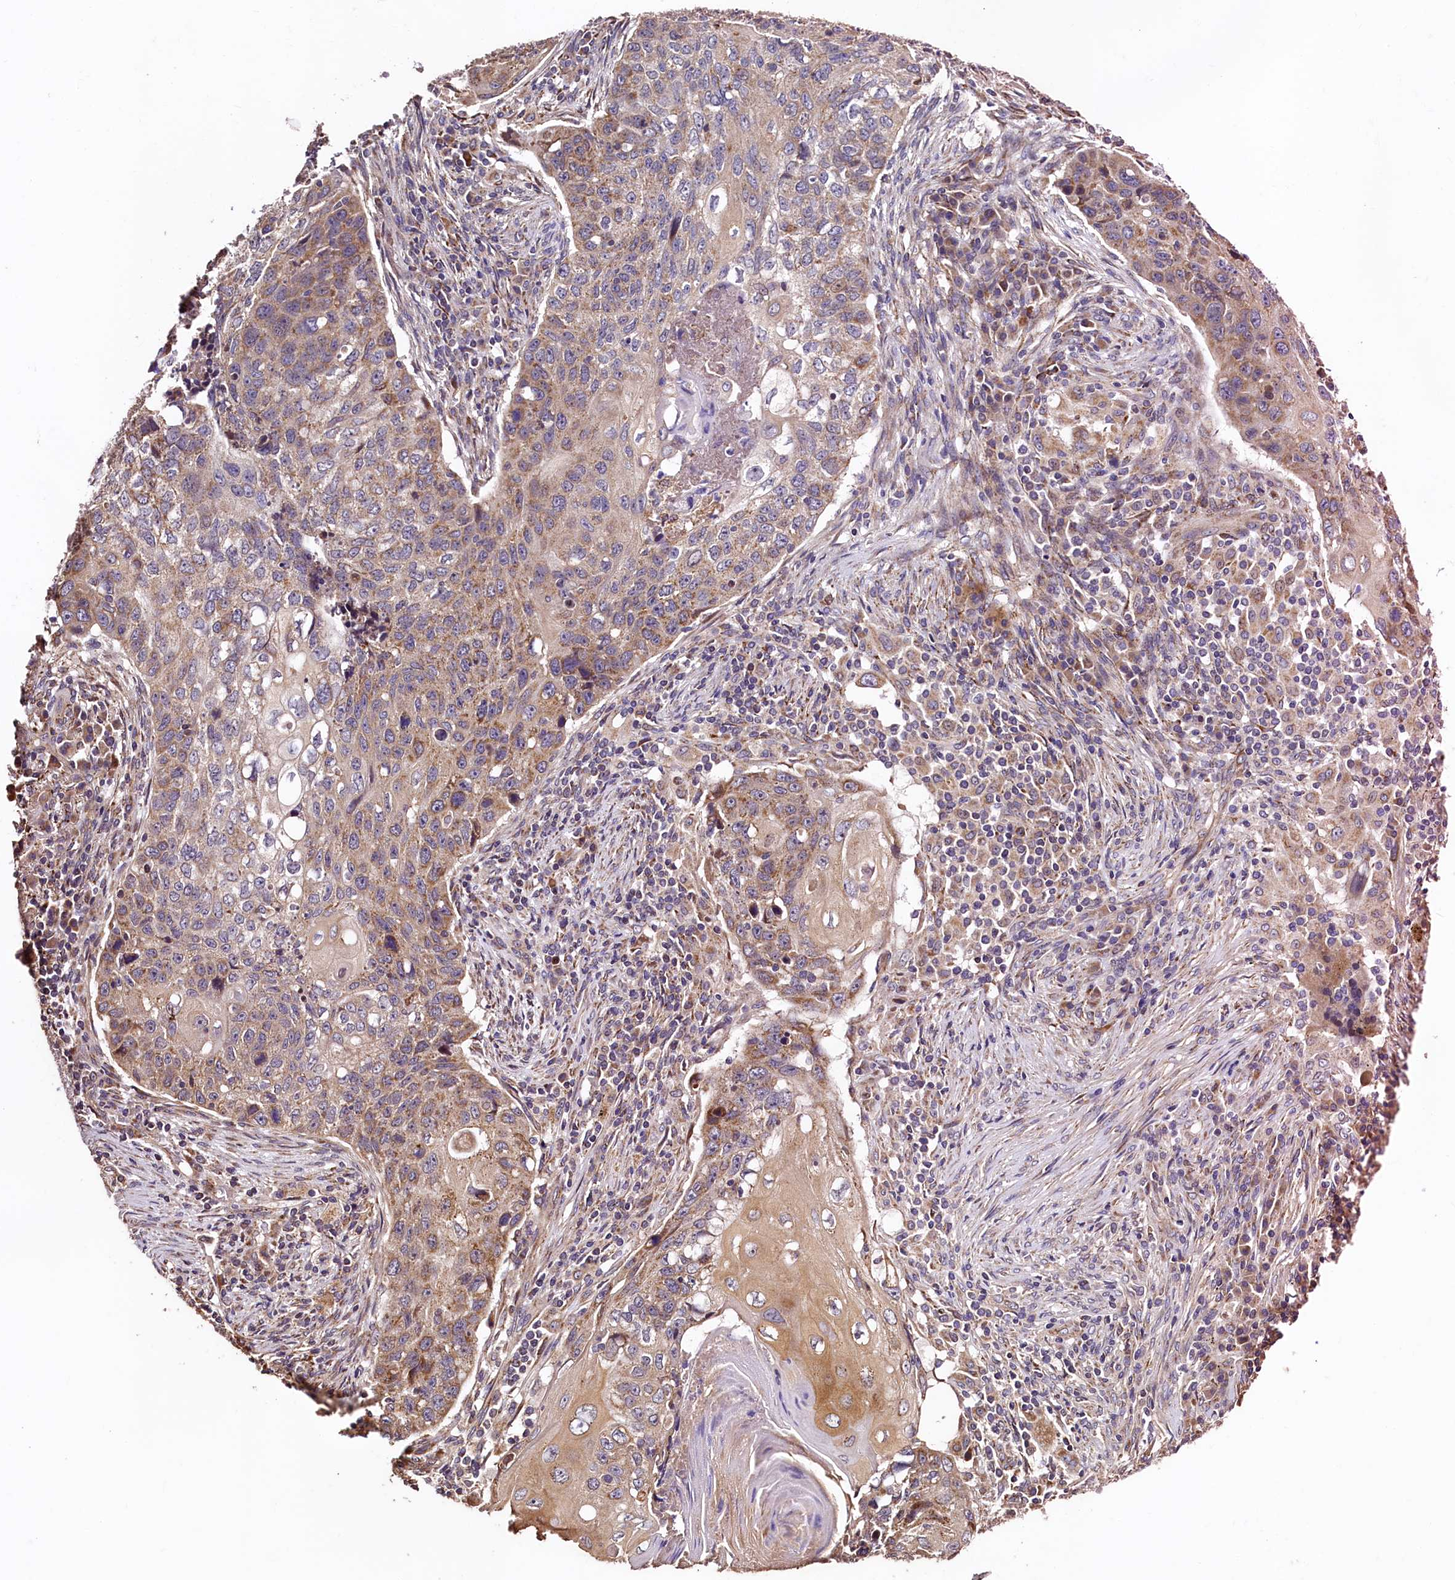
{"staining": {"intensity": "moderate", "quantity": "25%-75%", "location": "cytoplasmic/membranous"}, "tissue": "lung cancer", "cell_type": "Tumor cells", "image_type": "cancer", "snomed": [{"axis": "morphology", "description": "Squamous cell carcinoma, NOS"}, {"axis": "topography", "description": "Lung"}], "caption": "Immunohistochemistry histopathology image of neoplastic tissue: human lung cancer (squamous cell carcinoma) stained using immunohistochemistry (IHC) reveals medium levels of moderate protein expression localized specifically in the cytoplasmic/membranous of tumor cells, appearing as a cytoplasmic/membranous brown color.", "gene": "RBFA", "patient": {"sex": "female", "age": 63}}